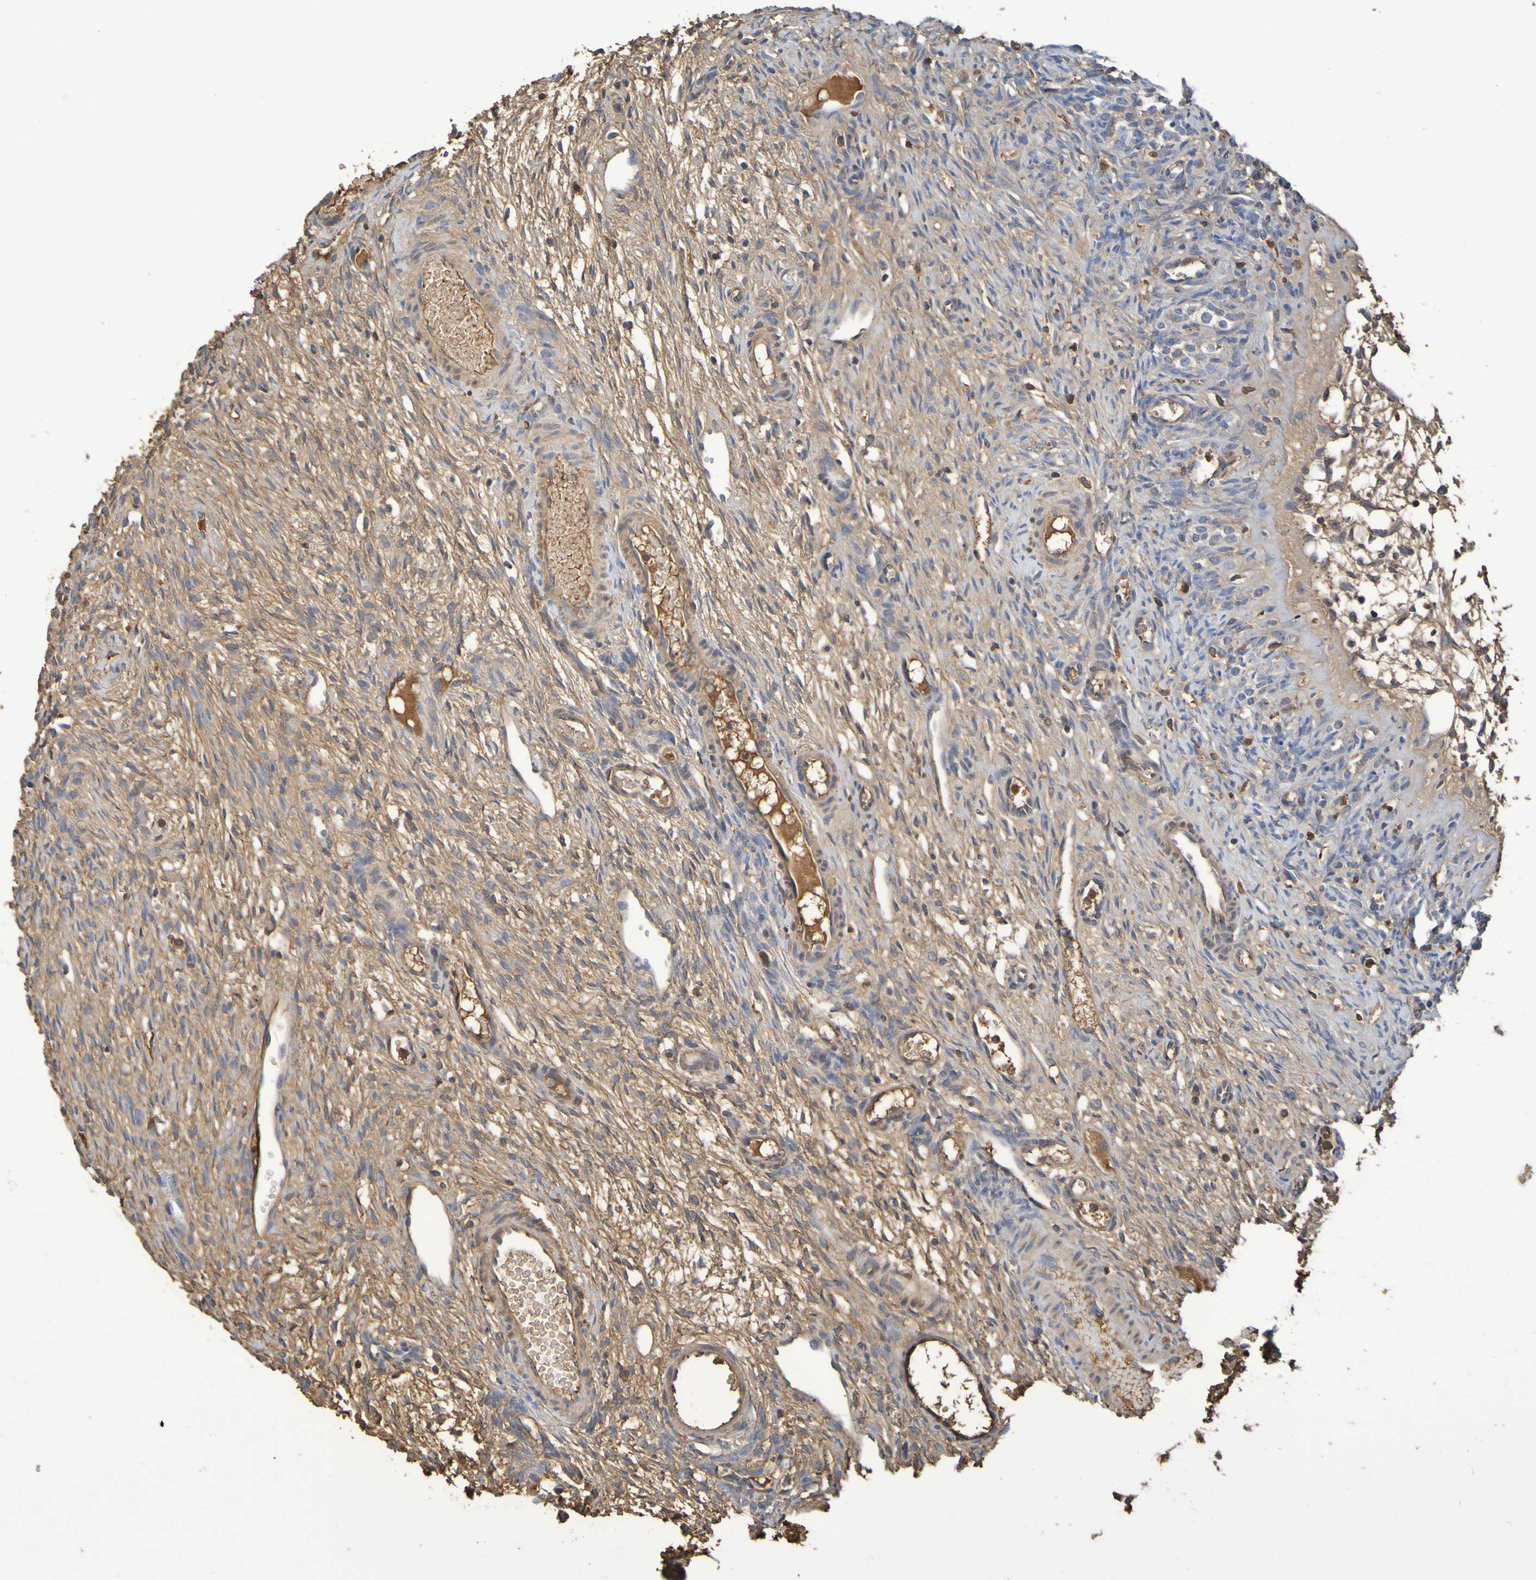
{"staining": {"intensity": "moderate", "quantity": "25%-75%", "location": "cytoplasmic/membranous"}, "tissue": "ovary", "cell_type": "Ovarian stroma cells", "image_type": "normal", "snomed": [{"axis": "morphology", "description": "Normal tissue, NOS"}, {"axis": "topography", "description": "Ovary"}], "caption": "IHC photomicrograph of normal ovary: human ovary stained using immunohistochemistry shows medium levels of moderate protein expression localized specifically in the cytoplasmic/membranous of ovarian stroma cells, appearing as a cytoplasmic/membranous brown color.", "gene": "GAB3", "patient": {"sex": "female", "age": 33}}